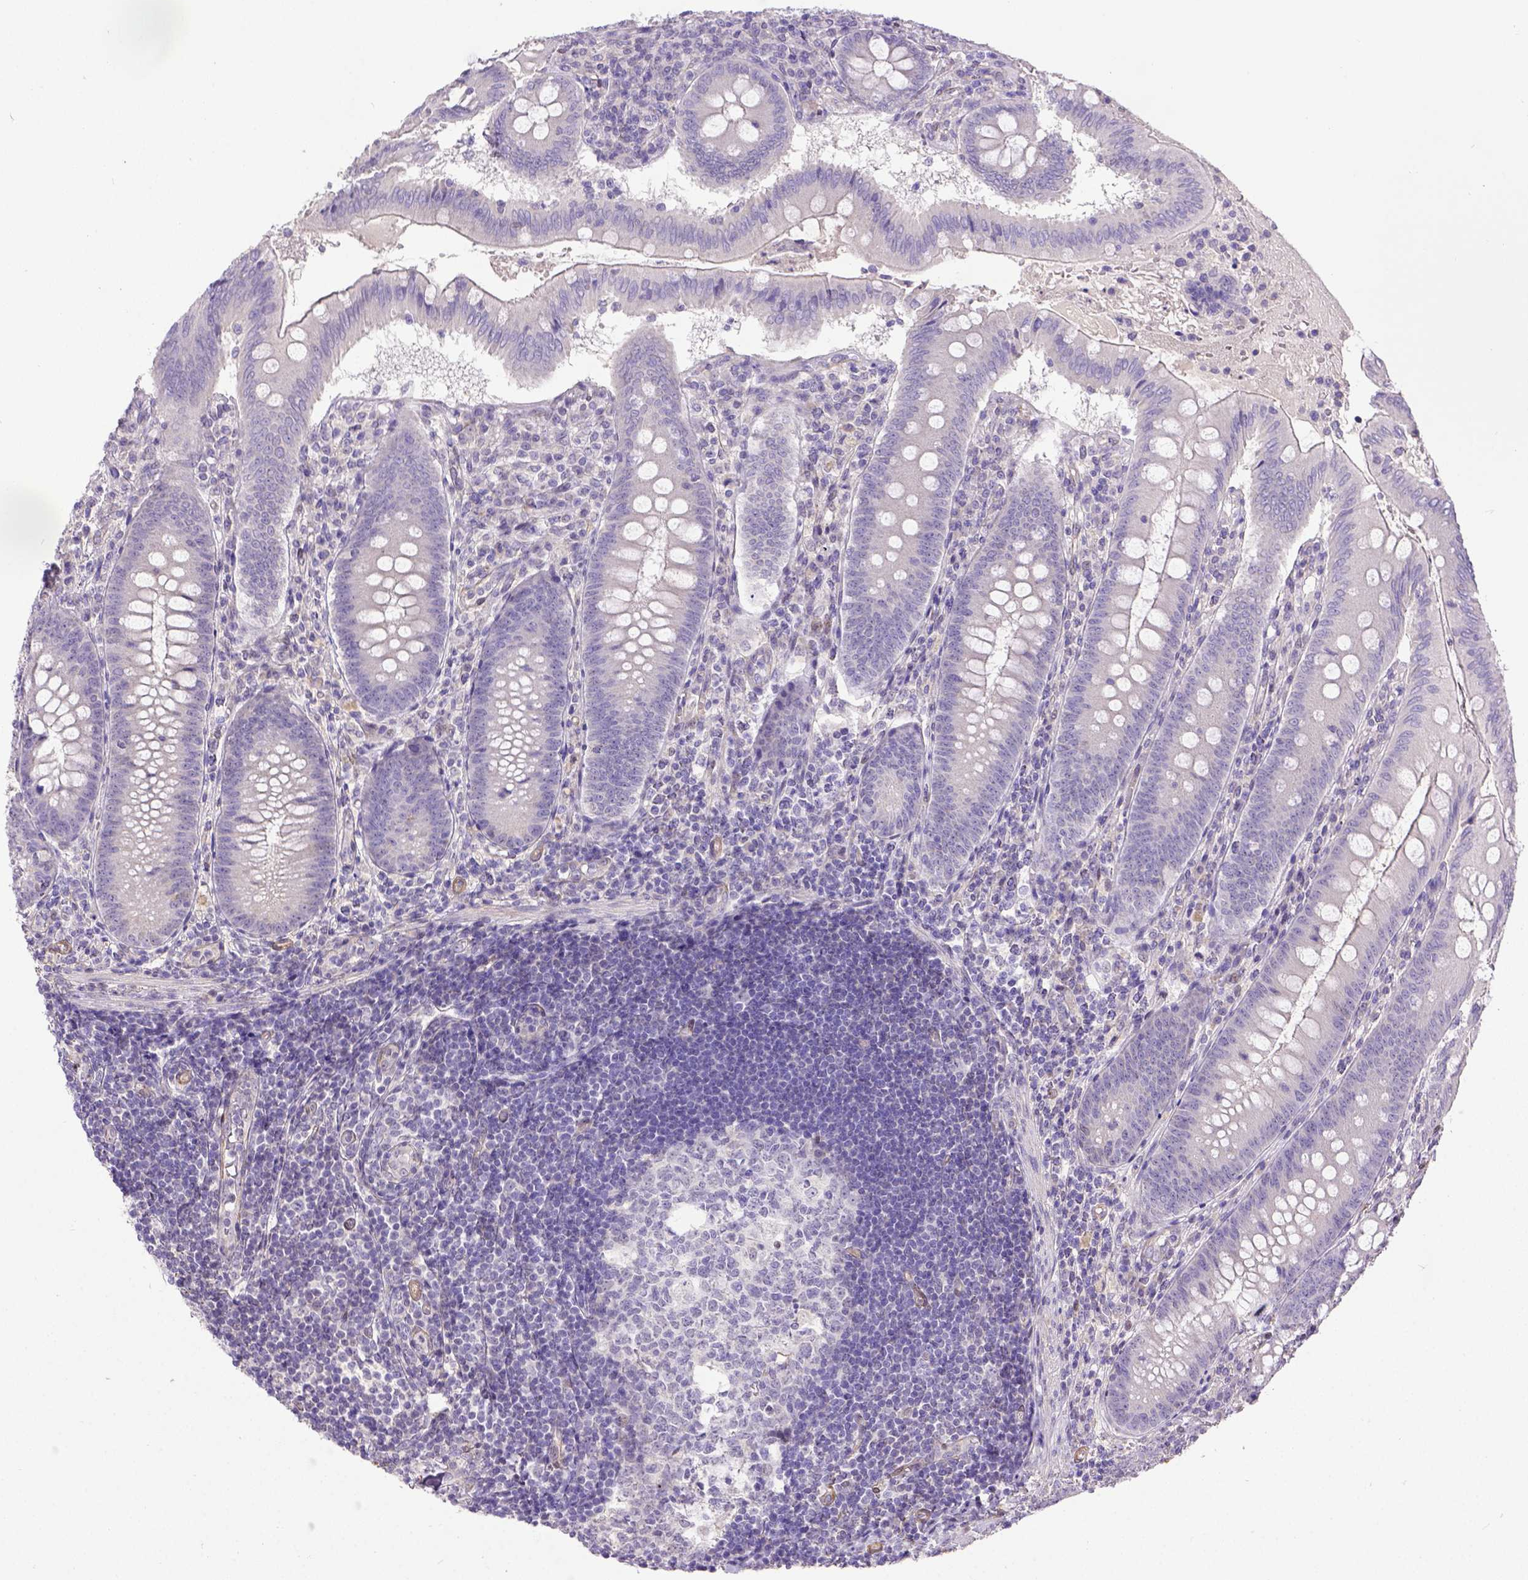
{"staining": {"intensity": "negative", "quantity": "none", "location": "none"}, "tissue": "appendix", "cell_type": "Glandular cells", "image_type": "normal", "snomed": [{"axis": "morphology", "description": "Normal tissue, NOS"}, {"axis": "morphology", "description": "Inflammation, NOS"}, {"axis": "topography", "description": "Appendix"}], "caption": "Immunohistochemistry (IHC) of unremarkable human appendix shows no expression in glandular cells. (DAB (3,3'-diaminobenzidine) immunohistochemistry visualized using brightfield microscopy, high magnification).", "gene": "BTN1A1", "patient": {"sex": "male", "age": 16}}